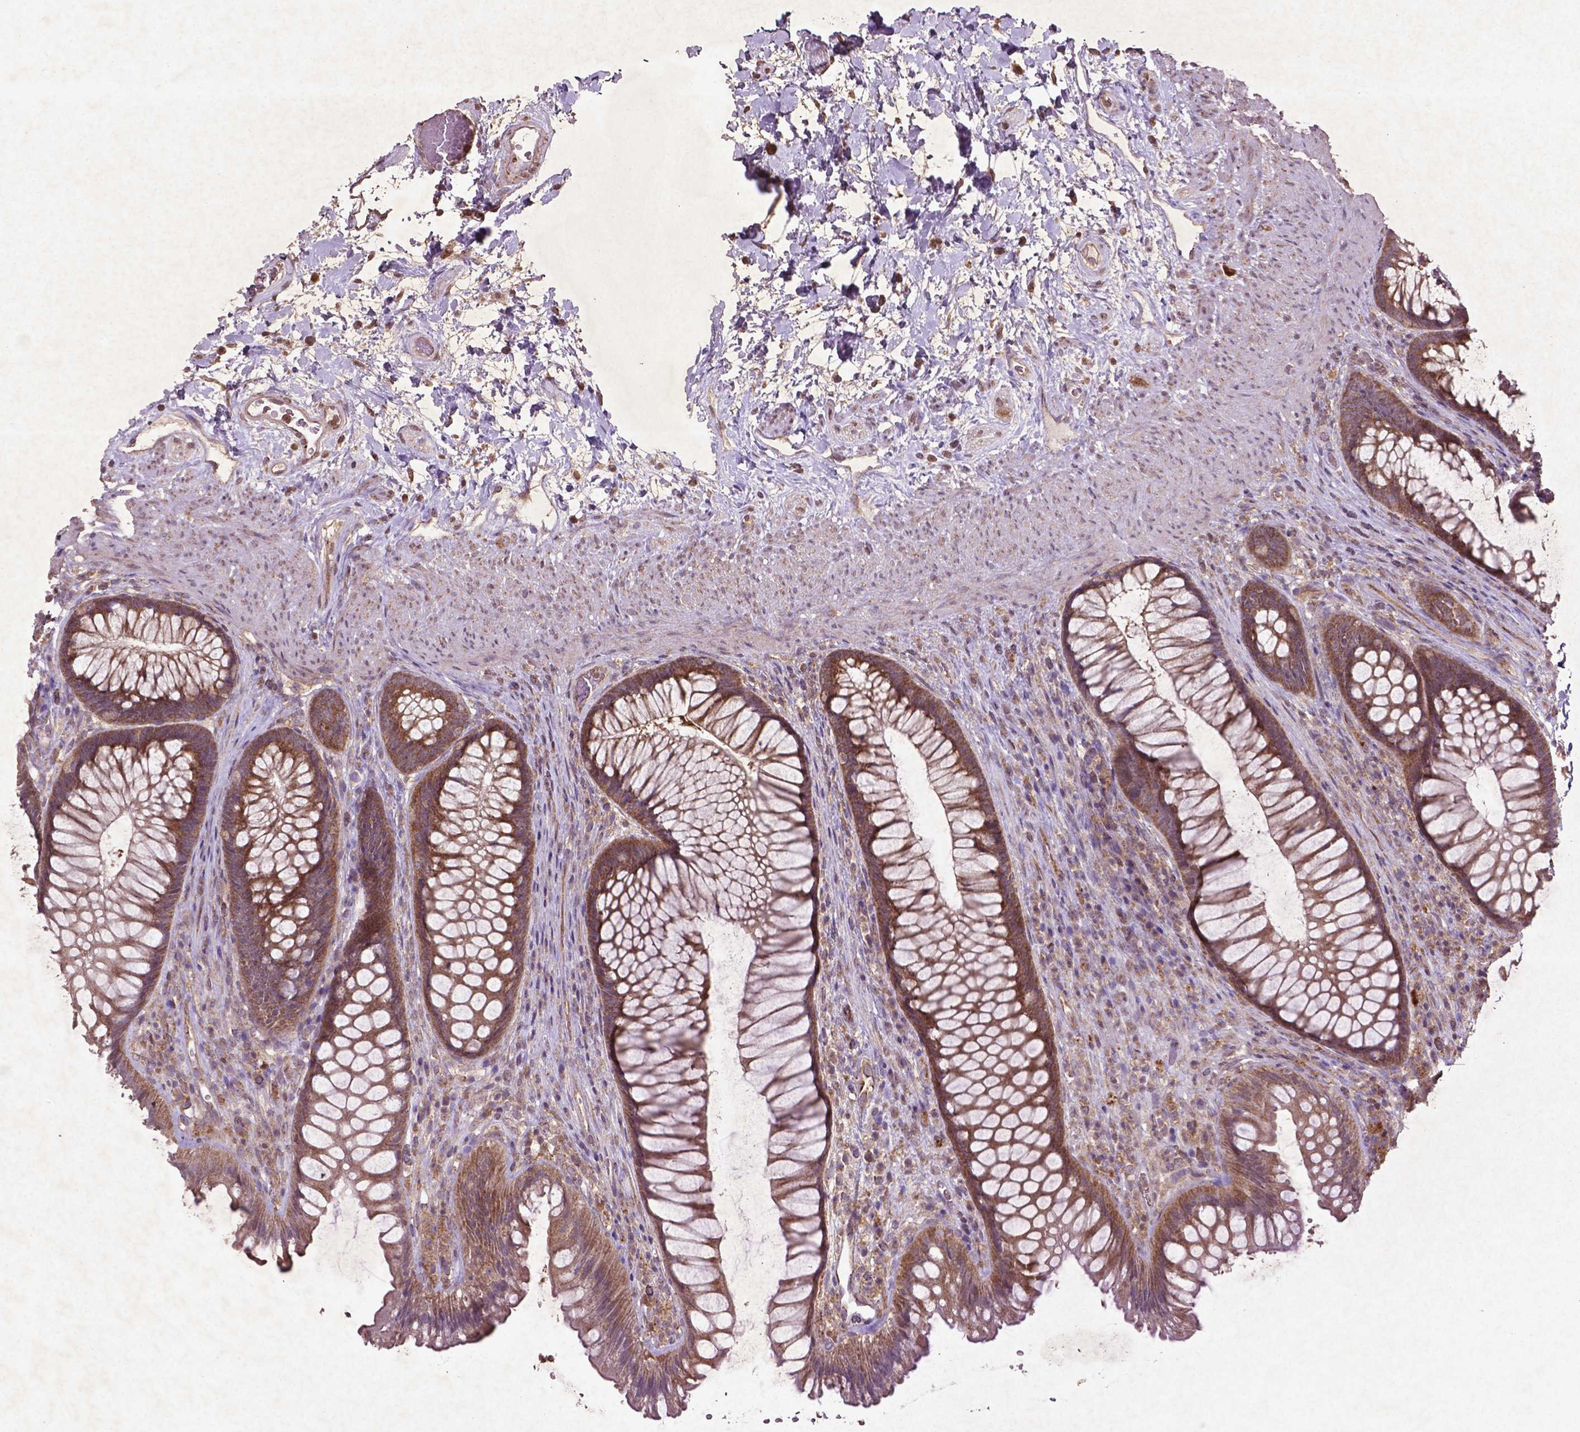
{"staining": {"intensity": "moderate", "quantity": ">75%", "location": "cytoplasmic/membranous"}, "tissue": "rectum", "cell_type": "Glandular cells", "image_type": "normal", "snomed": [{"axis": "morphology", "description": "Normal tissue, NOS"}, {"axis": "topography", "description": "Smooth muscle"}, {"axis": "topography", "description": "Rectum"}], "caption": "Human rectum stained with a brown dye reveals moderate cytoplasmic/membranous positive positivity in about >75% of glandular cells.", "gene": "MTOR", "patient": {"sex": "male", "age": 53}}